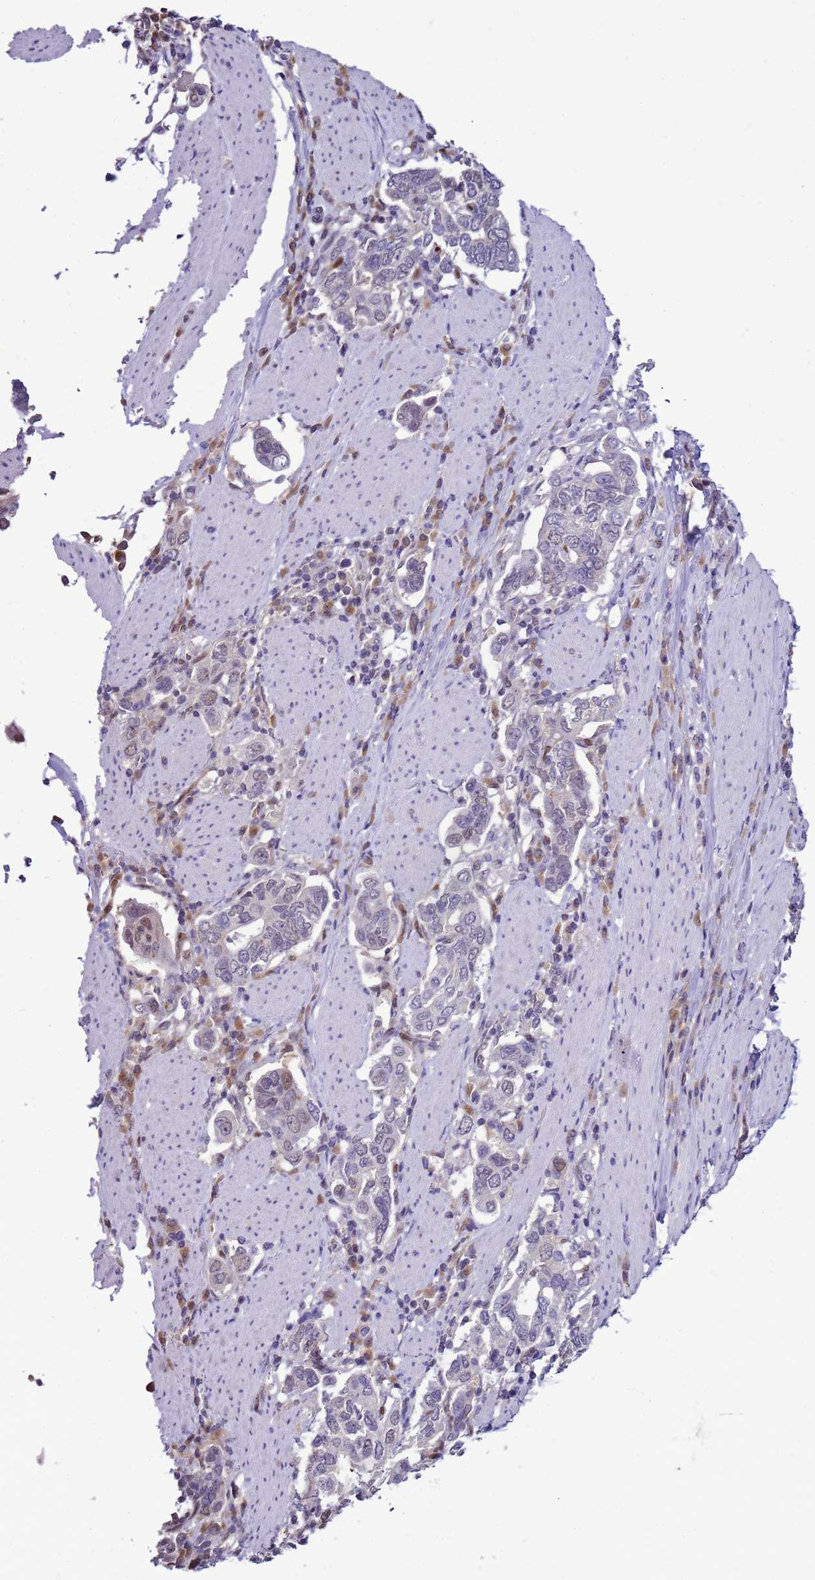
{"staining": {"intensity": "negative", "quantity": "none", "location": "none"}, "tissue": "stomach cancer", "cell_type": "Tumor cells", "image_type": "cancer", "snomed": [{"axis": "morphology", "description": "Adenocarcinoma, NOS"}, {"axis": "topography", "description": "Stomach, upper"}, {"axis": "topography", "description": "Stomach"}], "caption": "High magnification brightfield microscopy of stomach adenocarcinoma stained with DAB (brown) and counterstained with hematoxylin (blue): tumor cells show no significant positivity. Nuclei are stained in blue.", "gene": "DDI2", "patient": {"sex": "male", "age": 62}}